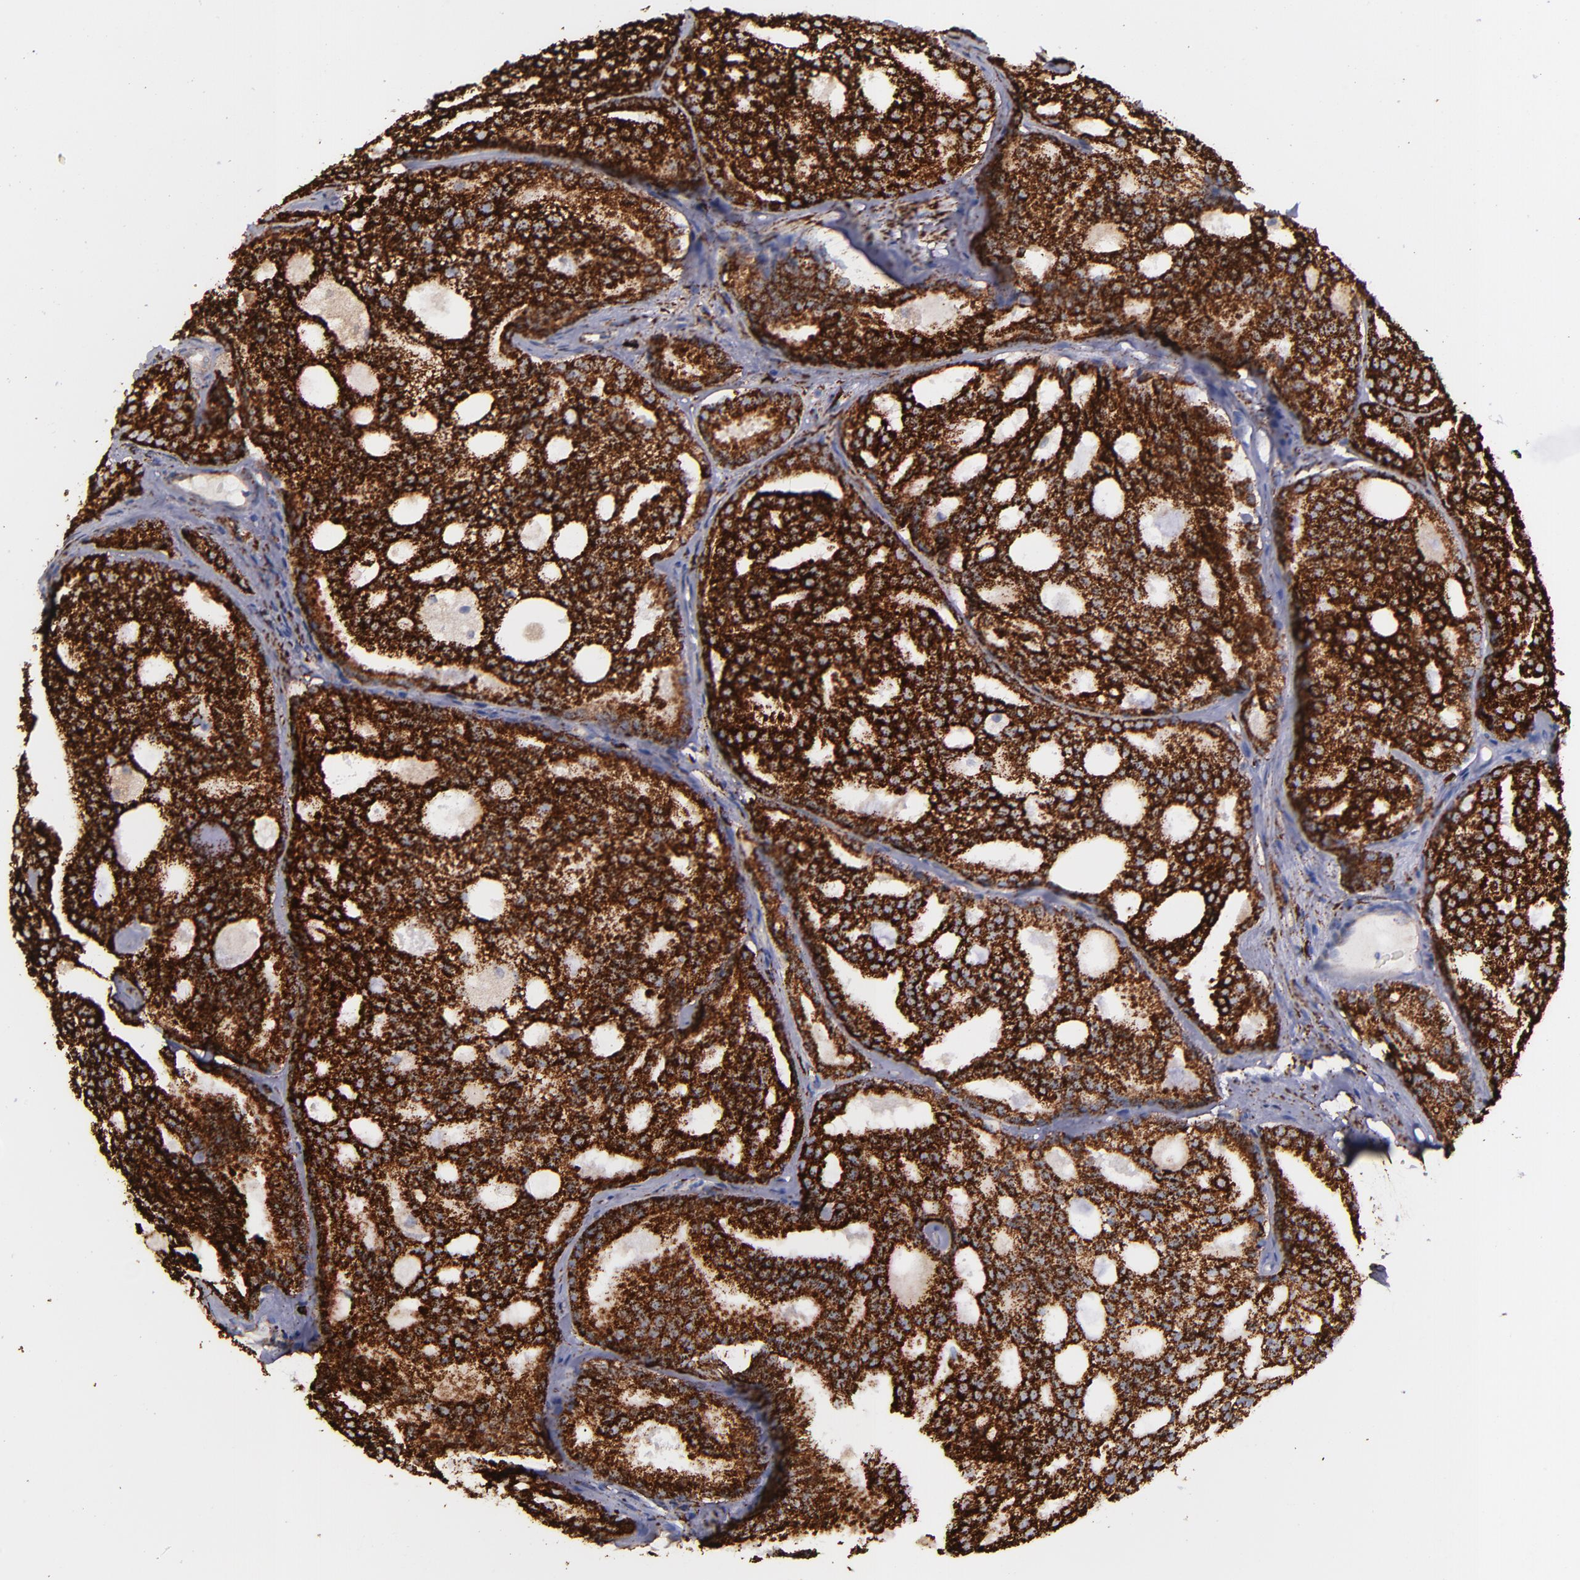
{"staining": {"intensity": "strong", "quantity": ">75%", "location": "cytoplasmic/membranous"}, "tissue": "prostate cancer", "cell_type": "Tumor cells", "image_type": "cancer", "snomed": [{"axis": "morphology", "description": "Adenocarcinoma, High grade"}, {"axis": "topography", "description": "Prostate"}], "caption": "Prostate cancer (high-grade adenocarcinoma) stained with a brown dye exhibits strong cytoplasmic/membranous positive staining in approximately >75% of tumor cells.", "gene": "MAOB", "patient": {"sex": "male", "age": 64}}